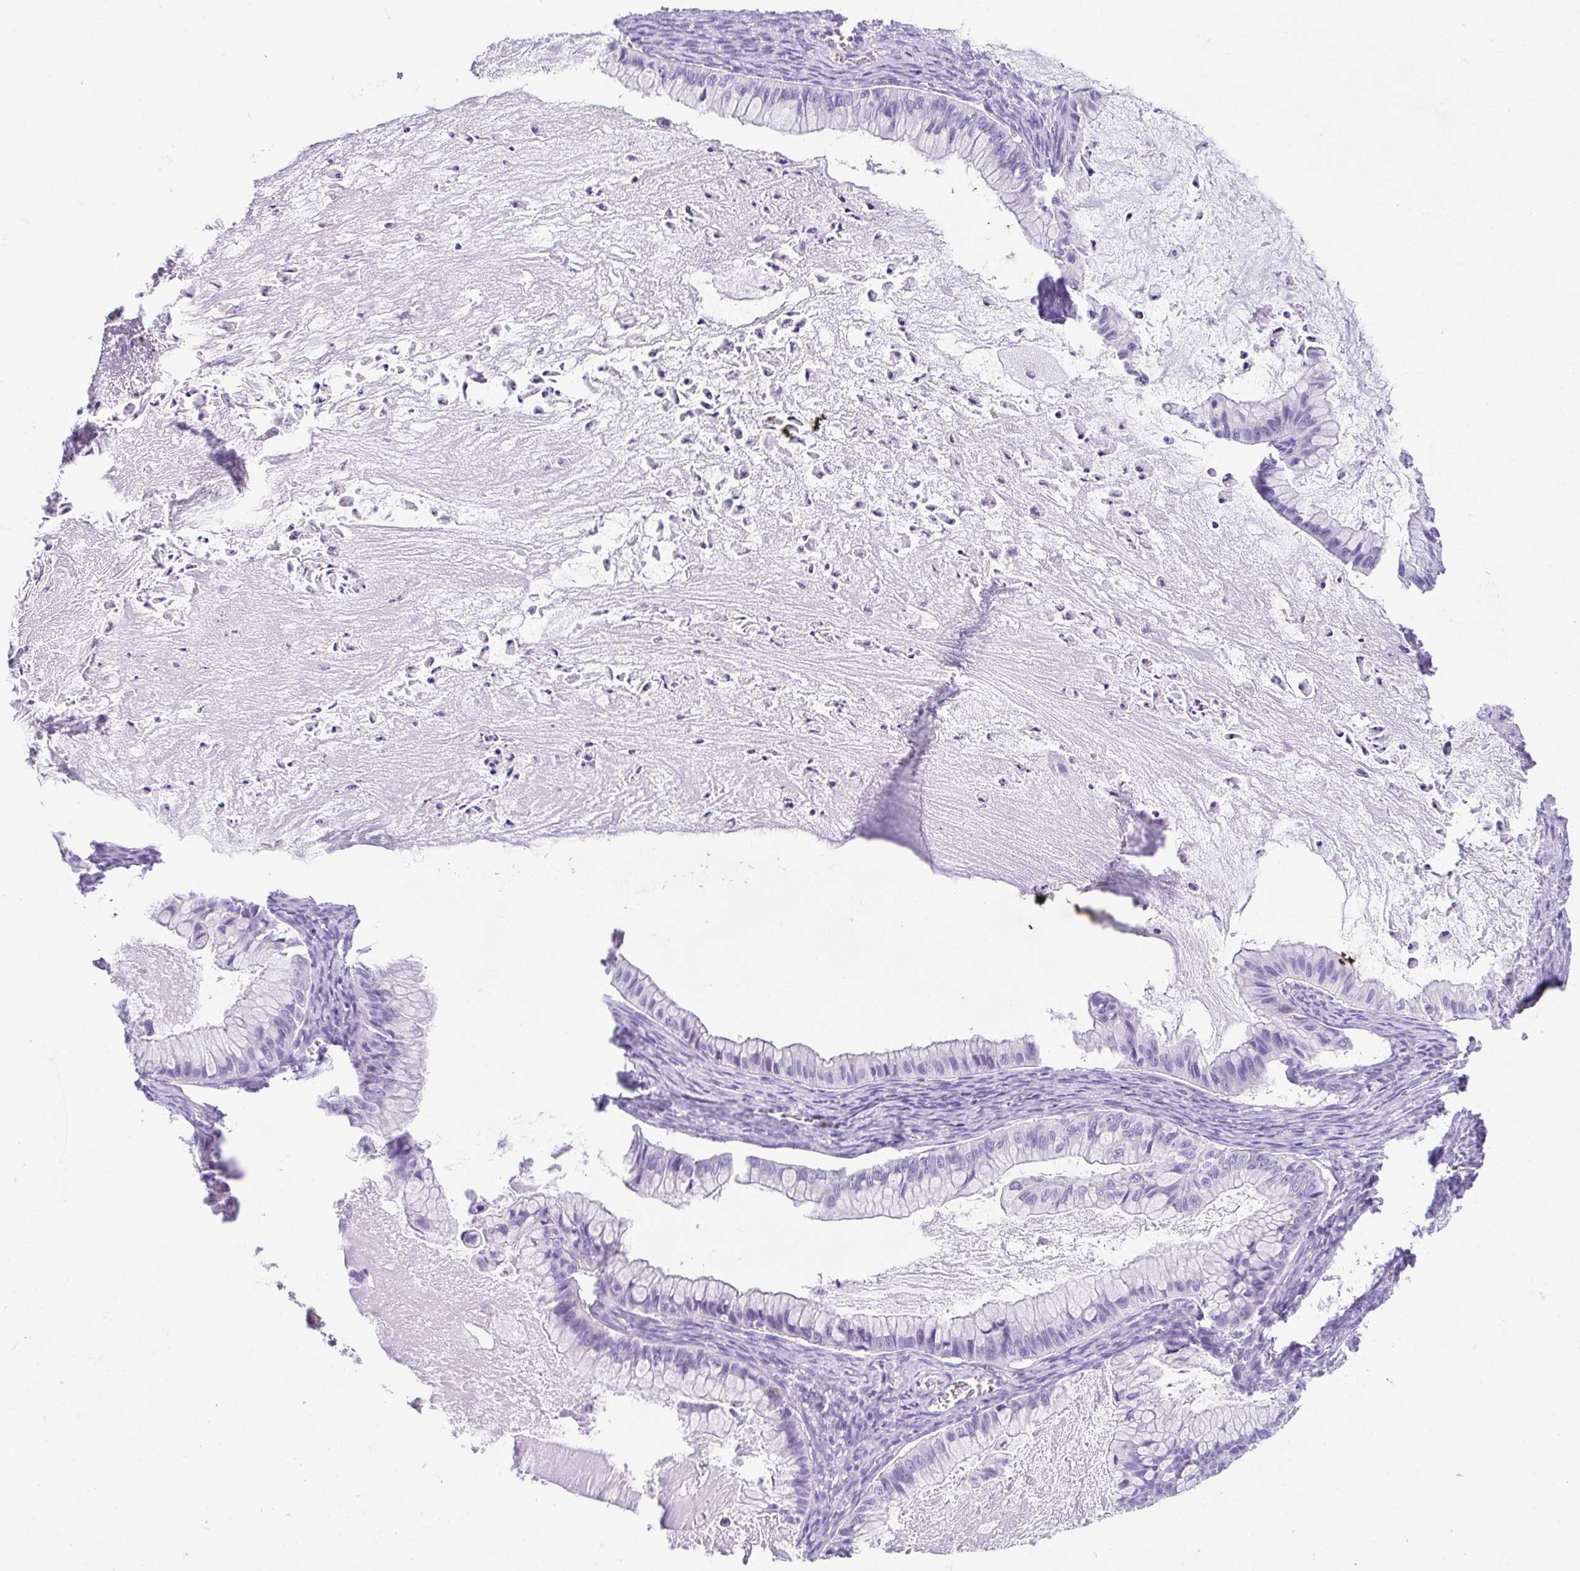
{"staining": {"intensity": "negative", "quantity": "none", "location": "none"}, "tissue": "ovarian cancer", "cell_type": "Tumor cells", "image_type": "cancer", "snomed": [{"axis": "morphology", "description": "Cystadenocarcinoma, mucinous, NOS"}, {"axis": "topography", "description": "Ovary"}], "caption": "The immunohistochemistry micrograph has no significant expression in tumor cells of ovarian cancer tissue. The staining was performed using DAB (3,3'-diaminobenzidine) to visualize the protein expression in brown, while the nuclei were stained in blue with hematoxylin (Magnification: 20x).", "gene": "SPATA4", "patient": {"sex": "female", "age": 72}}